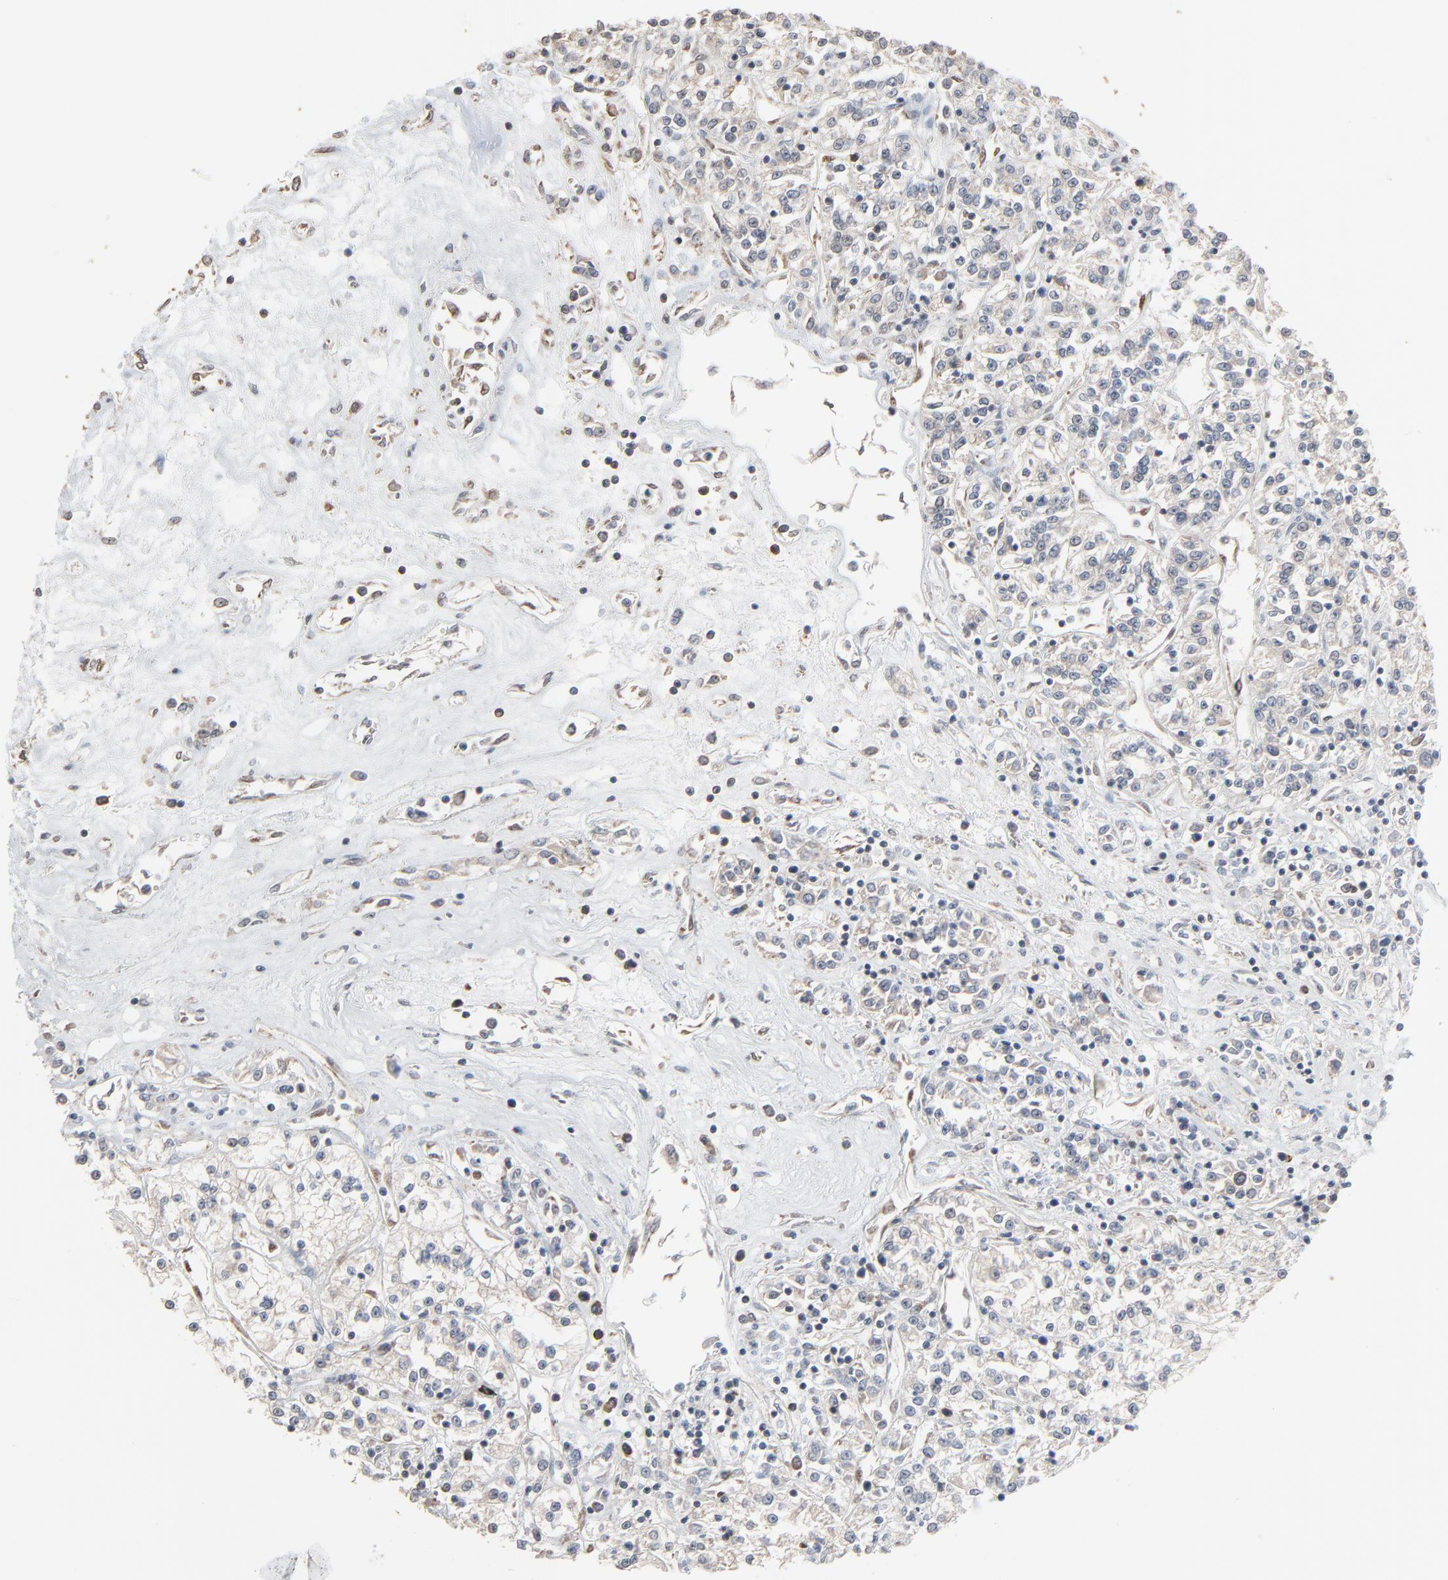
{"staining": {"intensity": "weak", "quantity": "<25%", "location": "cytoplasmic/membranous"}, "tissue": "renal cancer", "cell_type": "Tumor cells", "image_type": "cancer", "snomed": [{"axis": "morphology", "description": "Adenocarcinoma, NOS"}, {"axis": "topography", "description": "Kidney"}], "caption": "IHC photomicrograph of neoplastic tissue: renal cancer stained with DAB (3,3'-diaminobenzidine) shows no significant protein expression in tumor cells. (Brightfield microscopy of DAB IHC at high magnification).", "gene": "CCT5", "patient": {"sex": "female", "age": 76}}